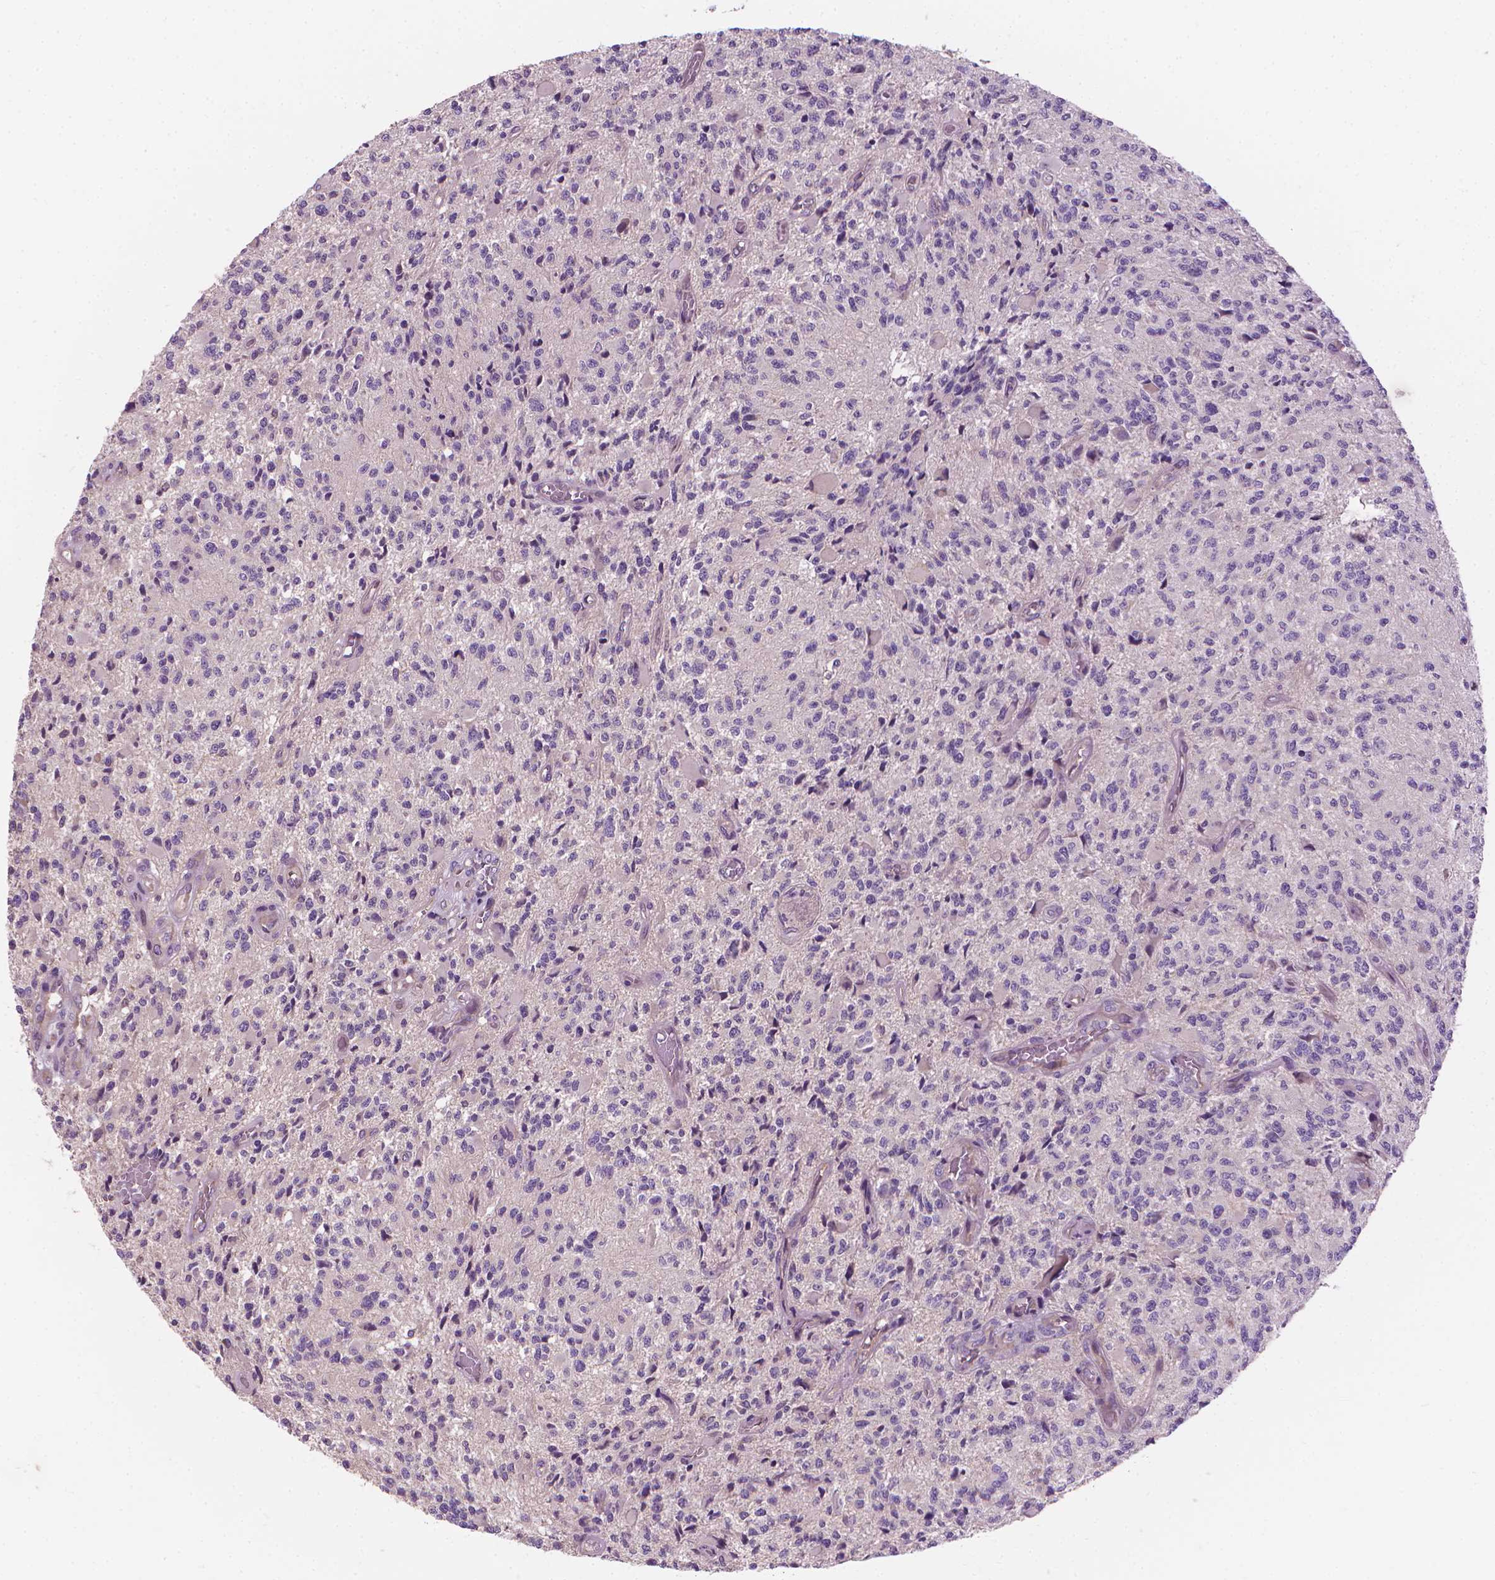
{"staining": {"intensity": "negative", "quantity": "none", "location": "none"}, "tissue": "glioma", "cell_type": "Tumor cells", "image_type": "cancer", "snomed": [{"axis": "morphology", "description": "Glioma, malignant, High grade"}, {"axis": "topography", "description": "Brain"}], "caption": "Immunohistochemistry (IHC) of human glioma exhibits no expression in tumor cells.", "gene": "RIIAD1", "patient": {"sex": "female", "age": 63}}